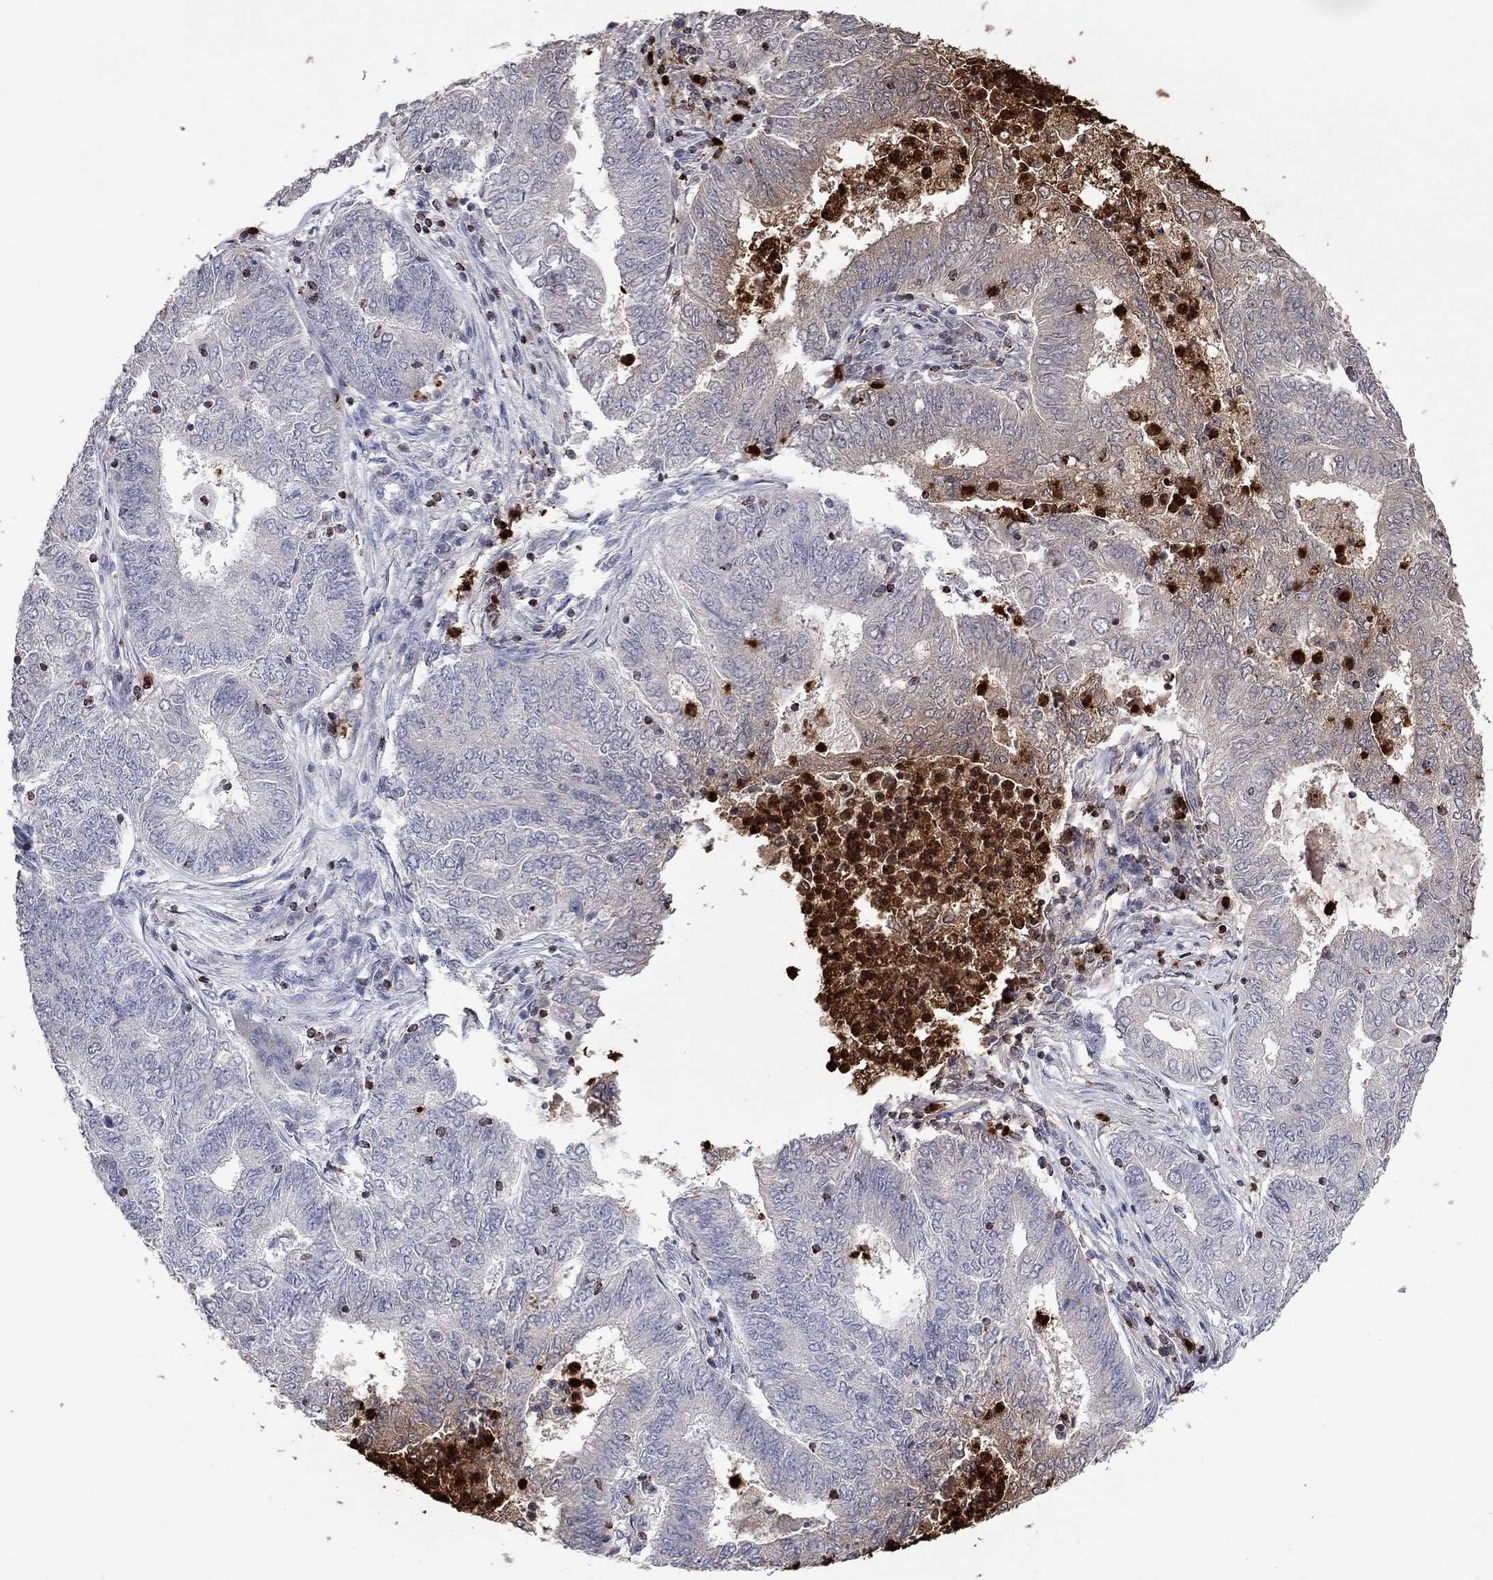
{"staining": {"intensity": "negative", "quantity": "none", "location": "none"}, "tissue": "endometrial cancer", "cell_type": "Tumor cells", "image_type": "cancer", "snomed": [{"axis": "morphology", "description": "Adenocarcinoma, NOS"}, {"axis": "topography", "description": "Endometrium"}], "caption": "There is no significant positivity in tumor cells of endometrial adenocarcinoma.", "gene": "CCL5", "patient": {"sex": "female", "age": 62}}